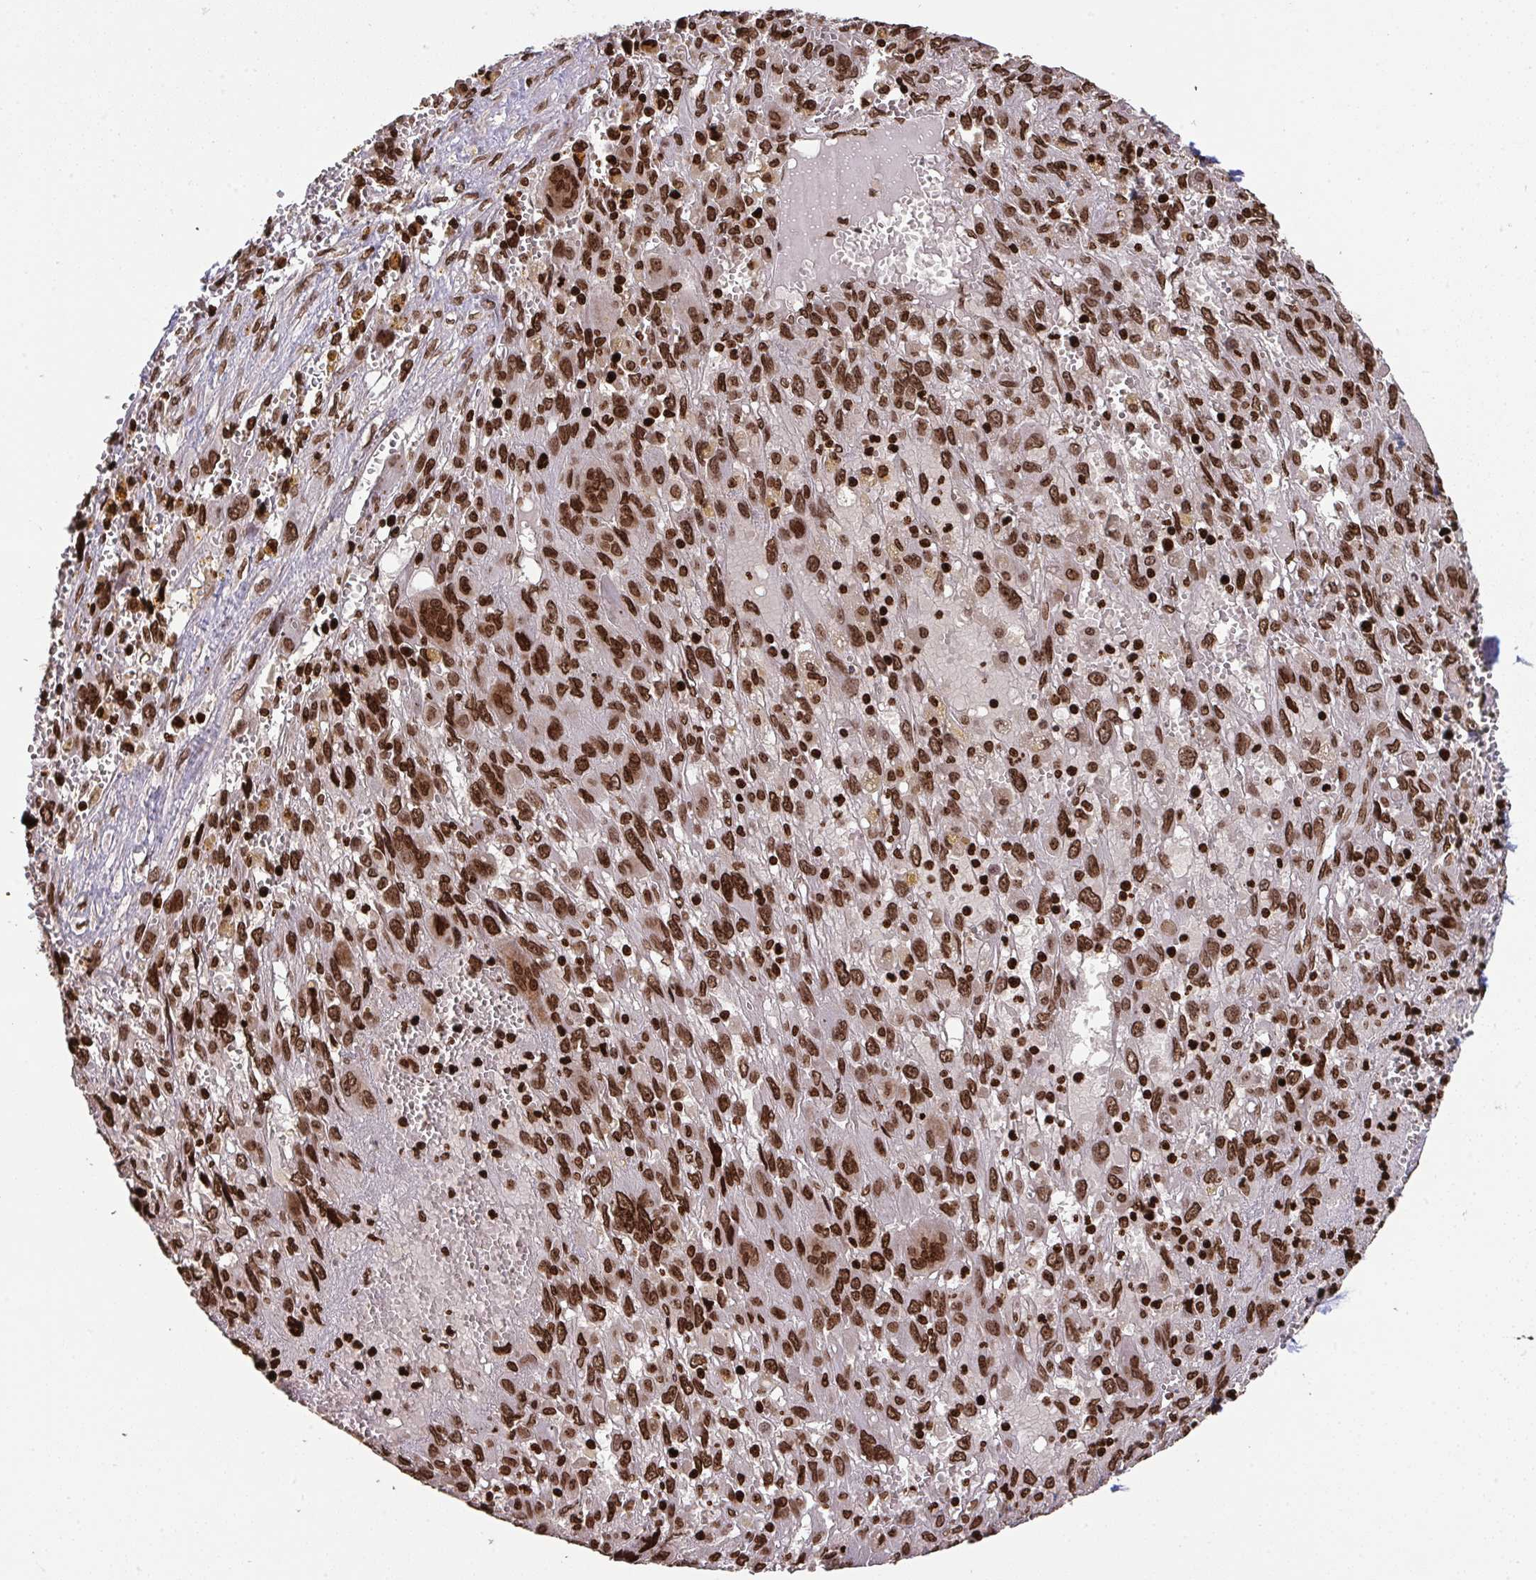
{"staining": {"intensity": "strong", "quantity": ">75%", "location": "nuclear"}, "tissue": "pancreatic cancer", "cell_type": "Tumor cells", "image_type": "cancer", "snomed": [{"axis": "morphology", "description": "Adenocarcinoma, NOS"}, {"axis": "topography", "description": "Pancreas"}], "caption": "Pancreatic cancer (adenocarcinoma) tissue exhibits strong nuclear positivity in approximately >75% of tumor cells, visualized by immunohistochemistry. The staining is performed using DAB (3,3'-diaminobenzidine) brown chromogen to label protein expression. The nuclei are counter-stained blue using hematoxylin.", "gene": "NIP7", "patient": {"sex": "female", "age": 47}}